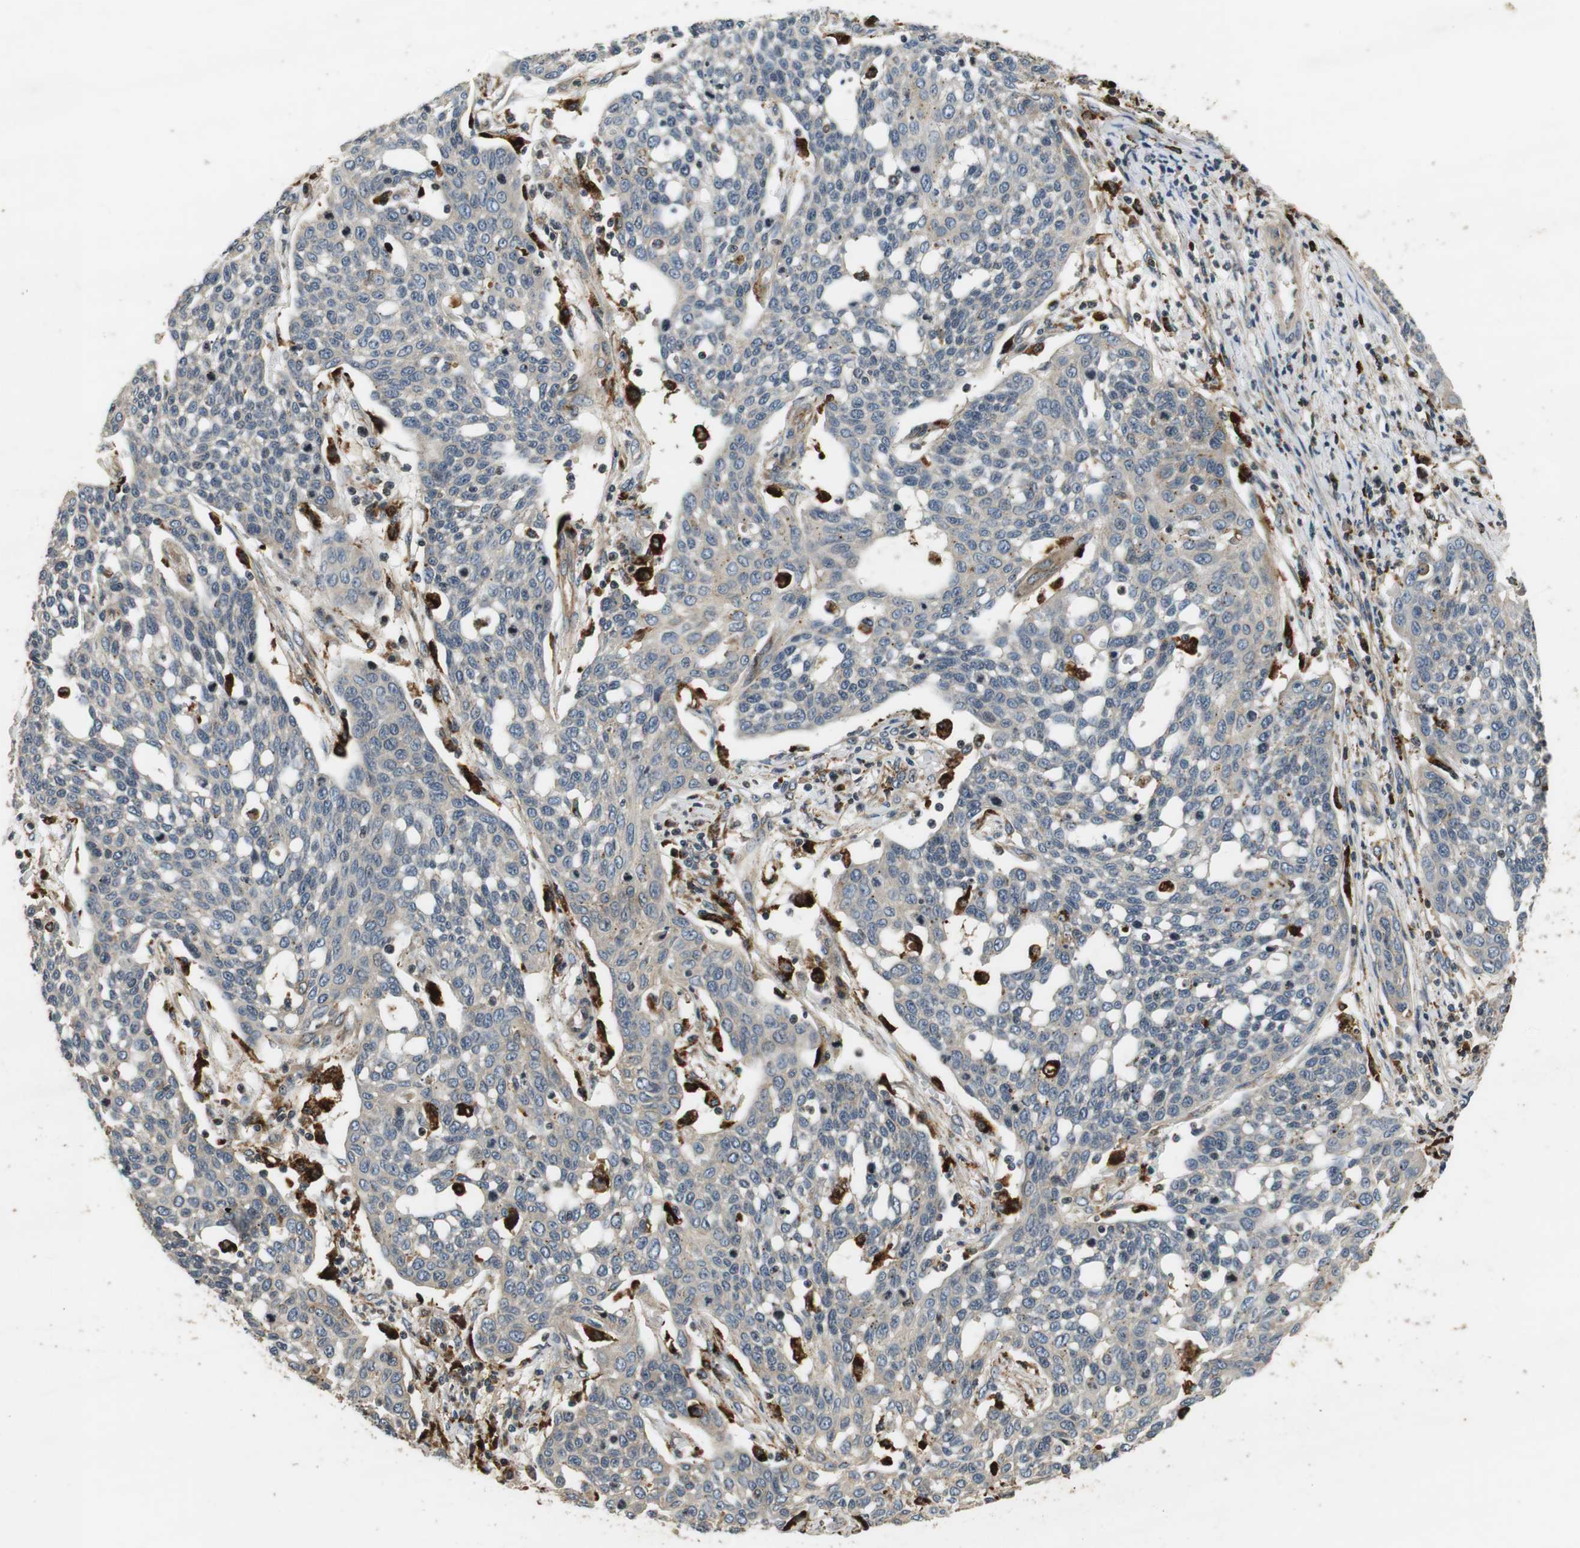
{"staining": {"intensity": "weak", "quantity": "25%-75%", "location": "cytoplasmic/membranous"}, "tissue": "cervical cancer", "cell_type": "Tumor cells", "image_type": "cancer", "snomed": [{"axis": "morphology", "description": "Squamous cell carcinoma, NOS"}, {"axis": "topography", "description": "Cervix"}], "caption": "There is low levels of weak cytoplasmic/membranous staining in tumor cells of squamous cell carcinoma (cervical), as demonstrated by immunohistochemical staining (brown color).", "gene": "TXNRD1", "patient": {"sex": "female", "age": 34}}